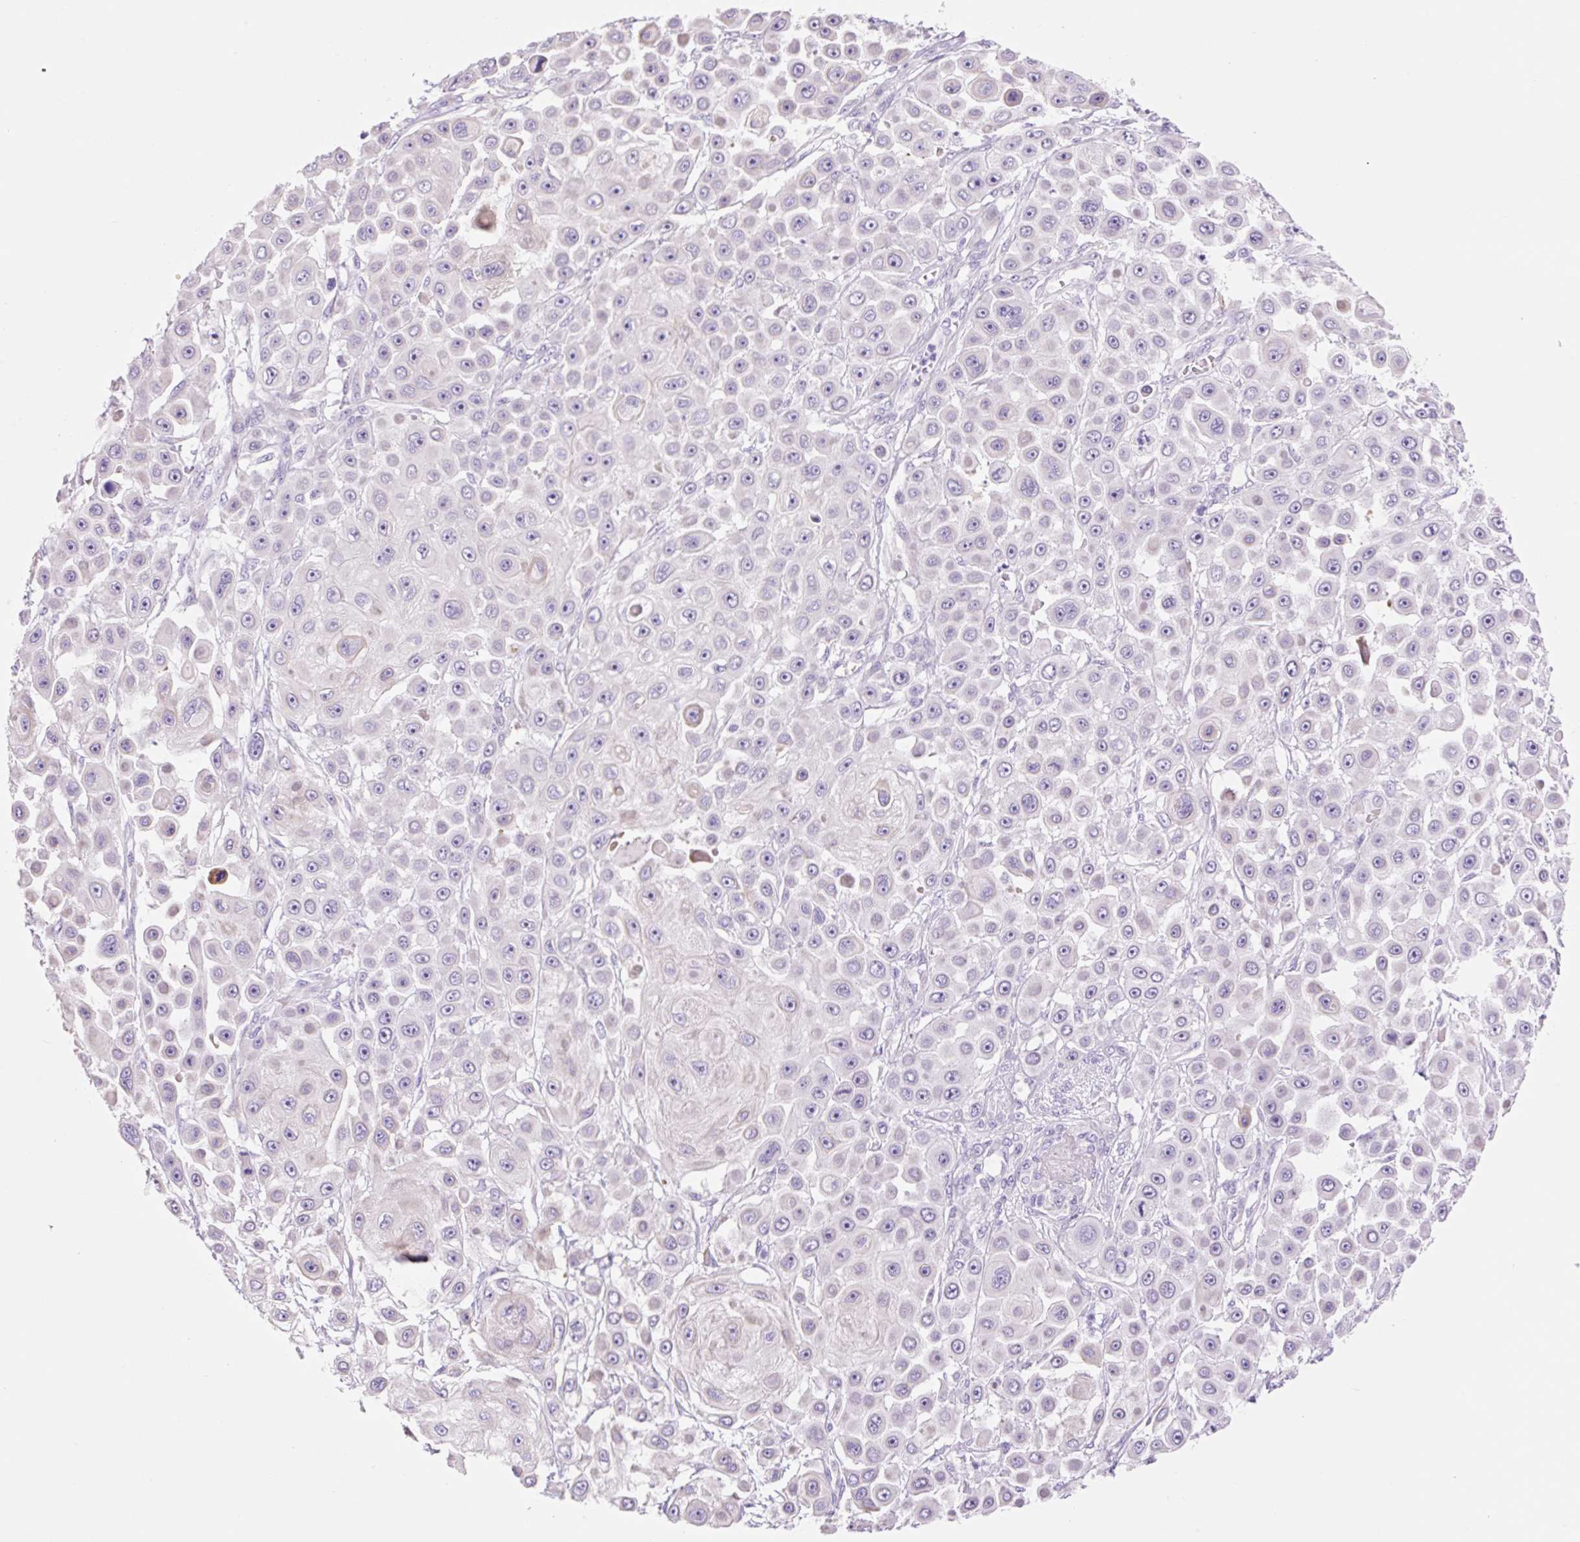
{"staining": {"intensity": "negative", "quantity": "none", "location": "none"}, "tissue": "skin cancer", "cell_type": "Tumor cells", "image_type": "cancer", "snomed": [{"axis": "morphology", "description": "Squamous cell carcinoma, NOS"}, {"axis": "topography", "description": "Skin"}], "caption": "Tumor cells show no significant staining in skin cancer.", "gene": "ZNF121", "patient": {"sex": "male", "age": 67}}